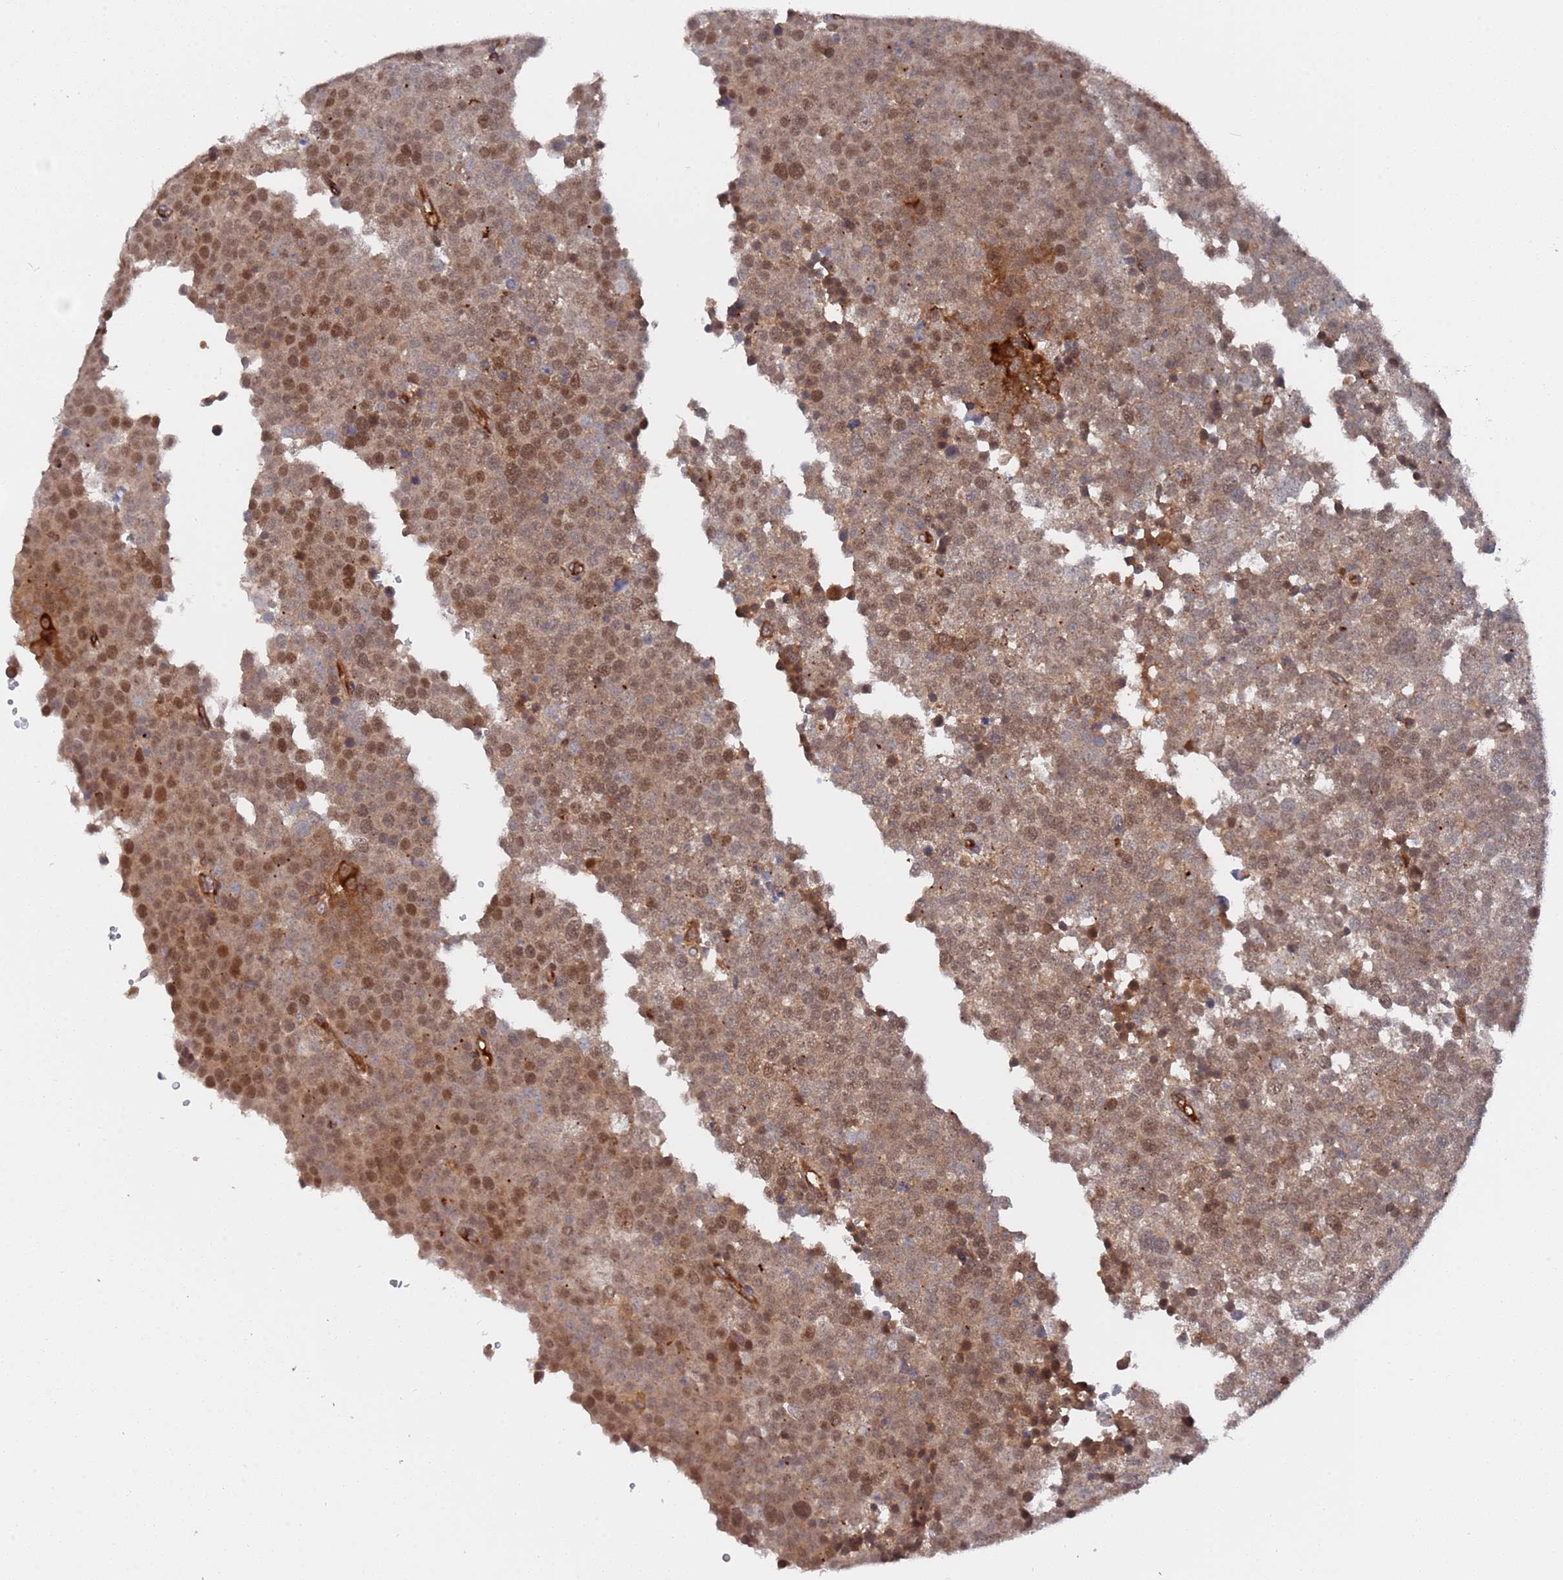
{"staining": {"intensity": "moderate", "quantity": ">75%", "location": "cytoplasmic/membranous,nuclear"}, "tissue": "testis cancer", "cell_type": "Tumor cells", "image_type": "cancer", "snomed": [{"axis": "morphology", "description": "Seminoma, NOS"}, {"axis": "topography", "description": "Testis"}], "caption": "Protein staining of seminoma (testis) tissue demonstrates moderate cytoplasmic/membranous and nuclear staining in approximately >75% of tumor cells. The protein is shown in brown color, while the nuclei are stained blue.", "gene": "DDX60", "patient": {"sex": "male", "age": 71}}